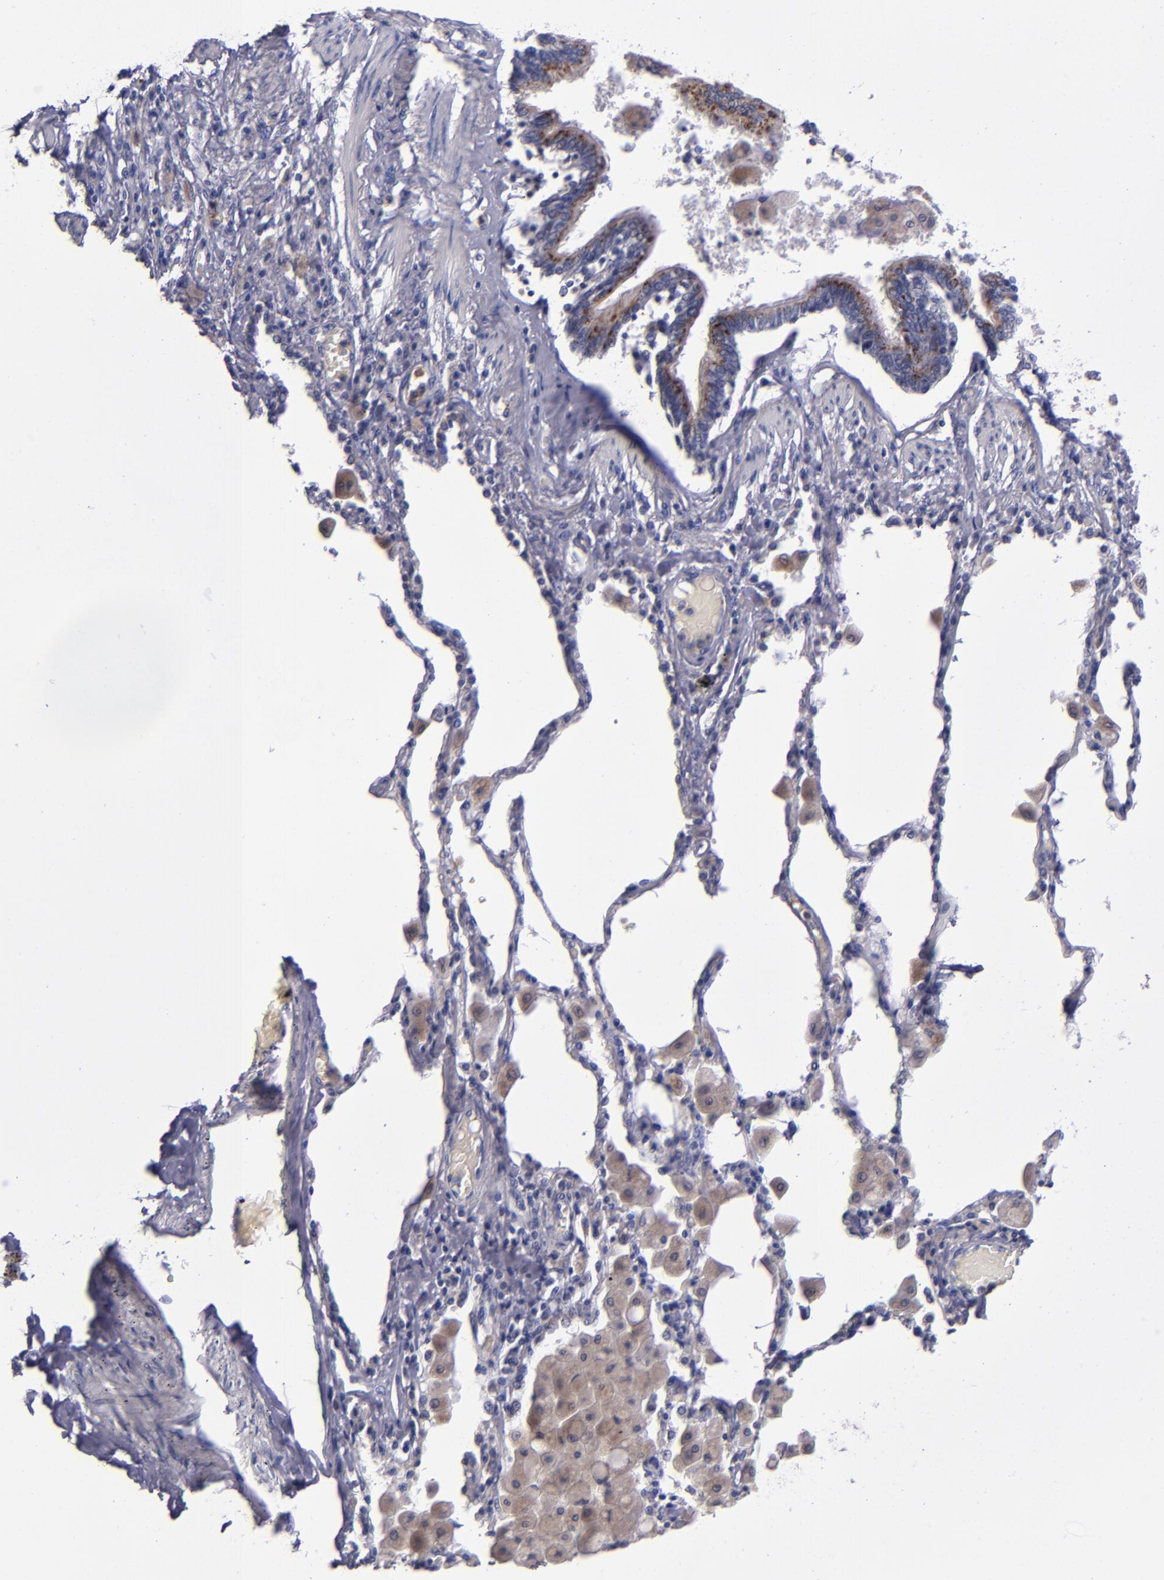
{"staining": {"intensity": "strong", "quantity": ">75%", "location": "cytoplasmic/membranous"}, "tissue": "bronchus", "cell_type": "Respiratory epithelial cells", "image_type": "normal", "snomed": [{"axis": "morphology", "description": "Normal tissue, NOS"}, {"axis": "morphology", "description": "Squamous cell carcinoma, NOS"}, {"axis": "topography", "description": "Bronchus"}, {"axis": "topography", "description": "Lung"}], "caption": "A photomicrograph of bronchus stained for a protein demonstrates strong cytoplasmic/membranous brown staining in respiratory epithelial cells.", "gene": "RAB41", "patient": {"sex": "female", "age": 47}}